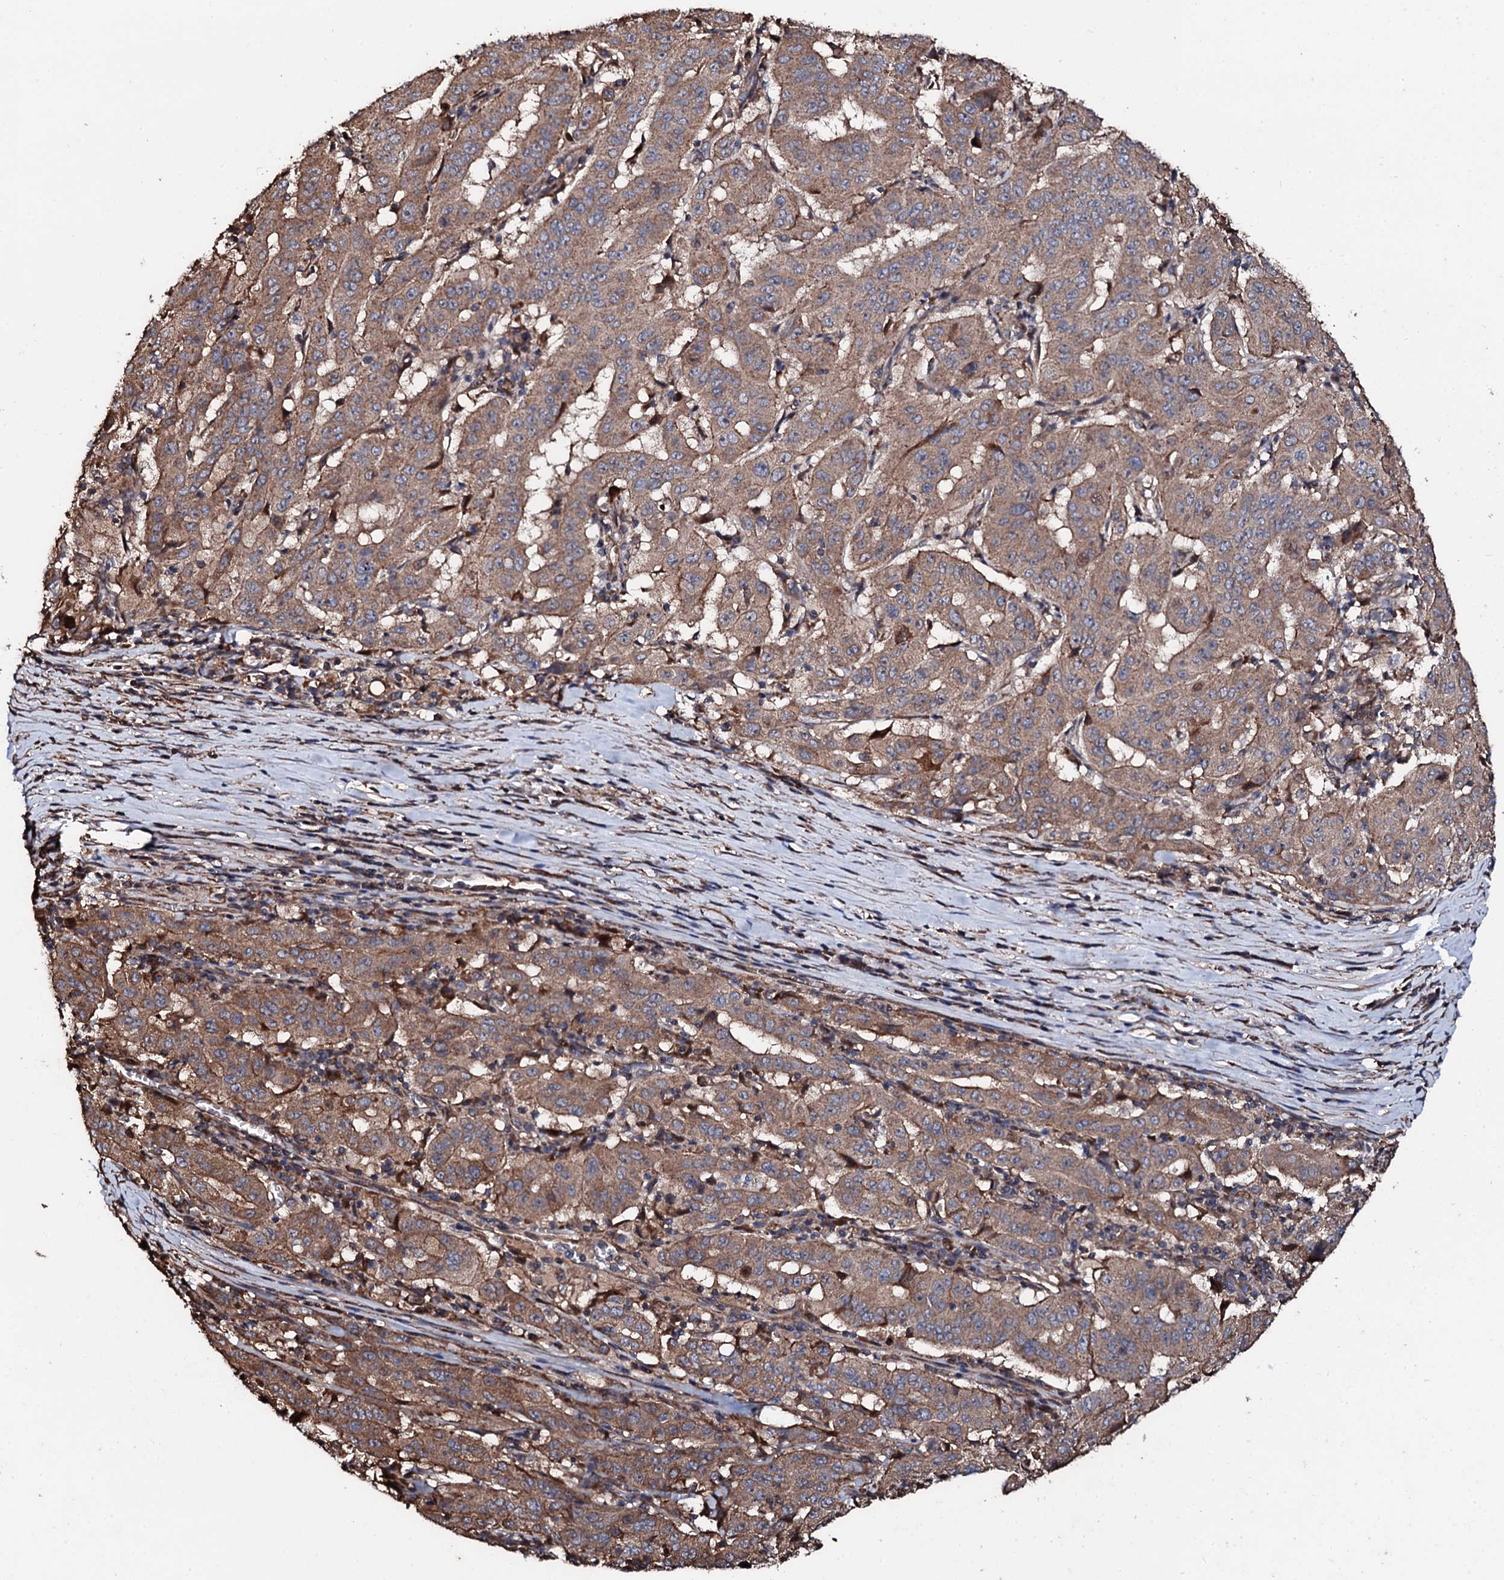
{"staining": {"intensity": "moderate", "quantity": ">75%", "location": "cytoplasmic/membranous"}, "tissue": "pancreatic cancer", "cell_type": "Tumor cells", "image_type": "cancer", "snomed": [{"axis": "morphology", "description": "Adenocarcinoma, NOS"}, {"axis": "topography", "description": "Pancreas"}], "caption": "Human pancreatic cancer (adenocarcinoma) stained for a protein (brown) displays moderate cytoplasmic/membranous positive positivity in about >75% of tumor cells.", "gene": "CKAP5", "patient": {"sex": "male", "age": 63}}